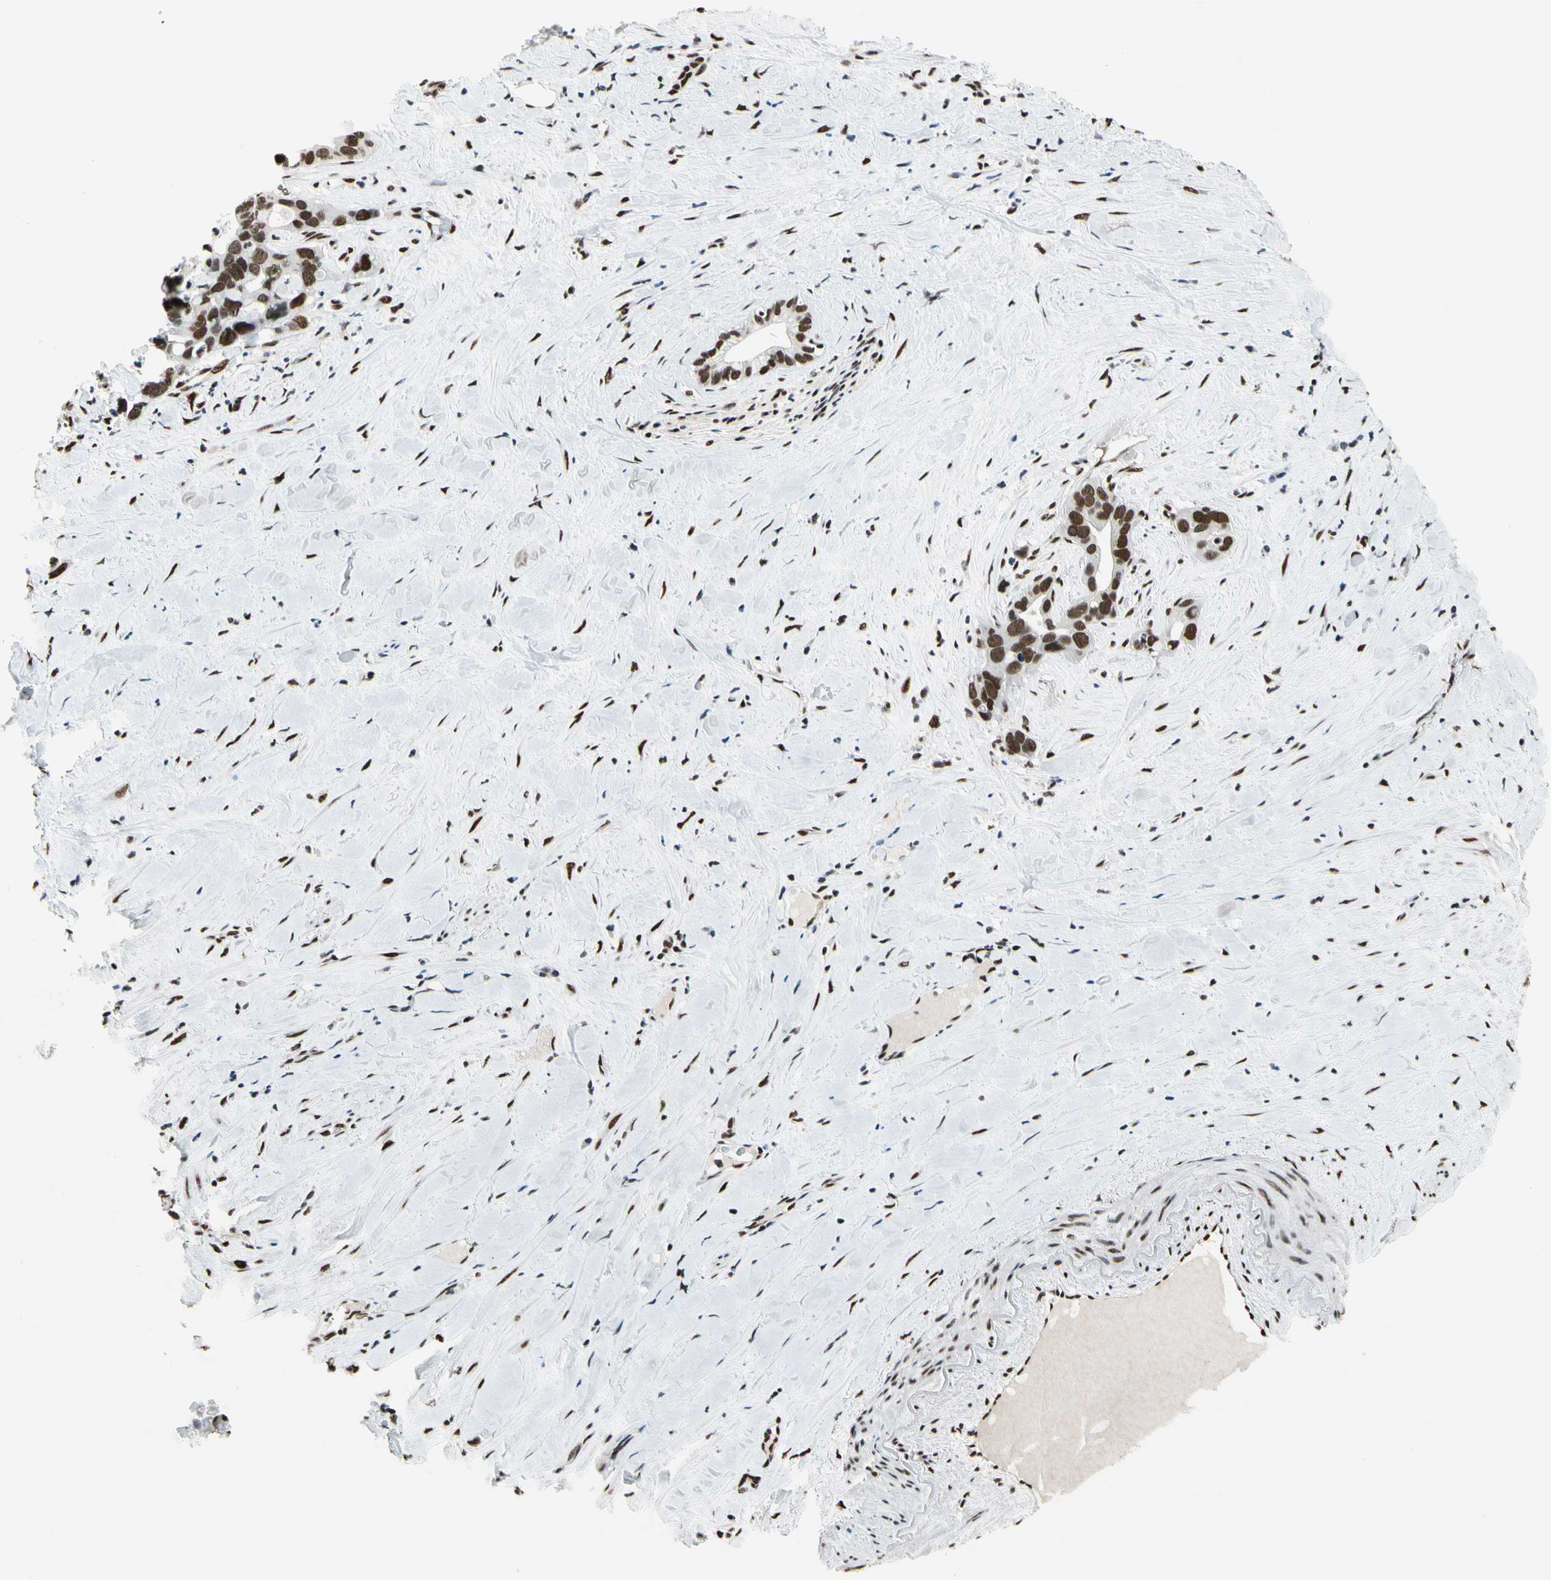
{"staining": {"intensity": "strong", "quantity": ">75%", "location": "nuclear"}, "tissue": "liver cancer", "cell_type": "Tumor cells", "image_type": "cancer", "snomed": [{"axis": "morphology", "description": "Cholangiocarcinoma"}, {"axis": "topography", "description": "Liver"}], "caption": "Human liver cholangiocarcinoma stained with a brown dye reveals strong nuclear positive staining in about >75% of tumor cells.", "gene": "RECQL", "patient": {"sex": "female", "age": 65}}